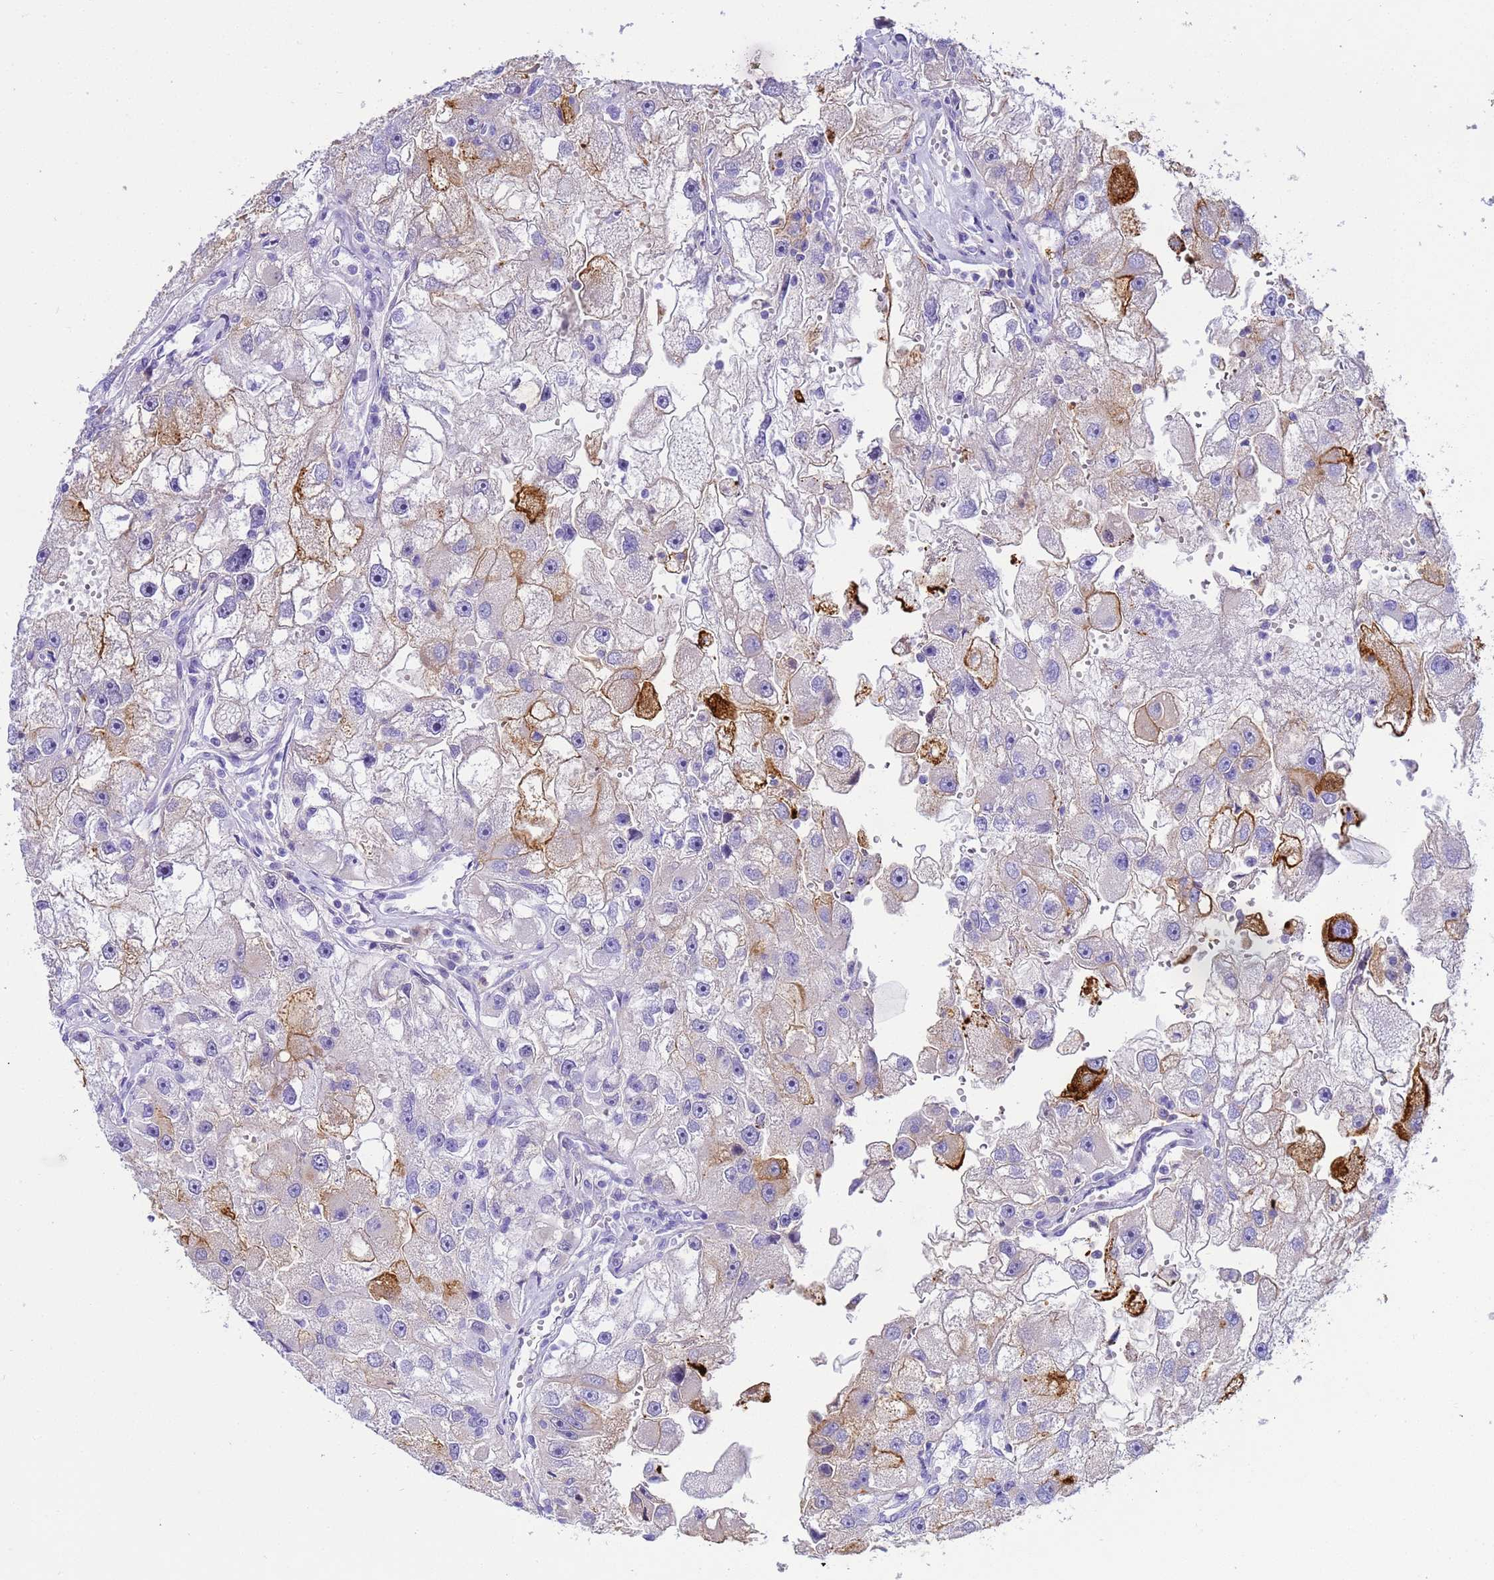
{"staining": {"intensity": "strong", "quantity": "<25%", "location": "cytoplasmic/membranous"}, "tissue": "renal cancer", "cell_type": "Tumor cells", "image_type": "cancer", "snomed": [{"axis": "morphology", "description": "Adenocarcinoma, NOS"}, {"axis": "topography", "description": "Kidney"}], "caption": "Renal cancer (adenocarcinoma) stained for a protein (brown) demonstrates strong cytoplasmic/membranous positive staining in about <25% of tumor cells.", "gene": "CFHR2", "patient": {"sex": "male", "age": 63}}